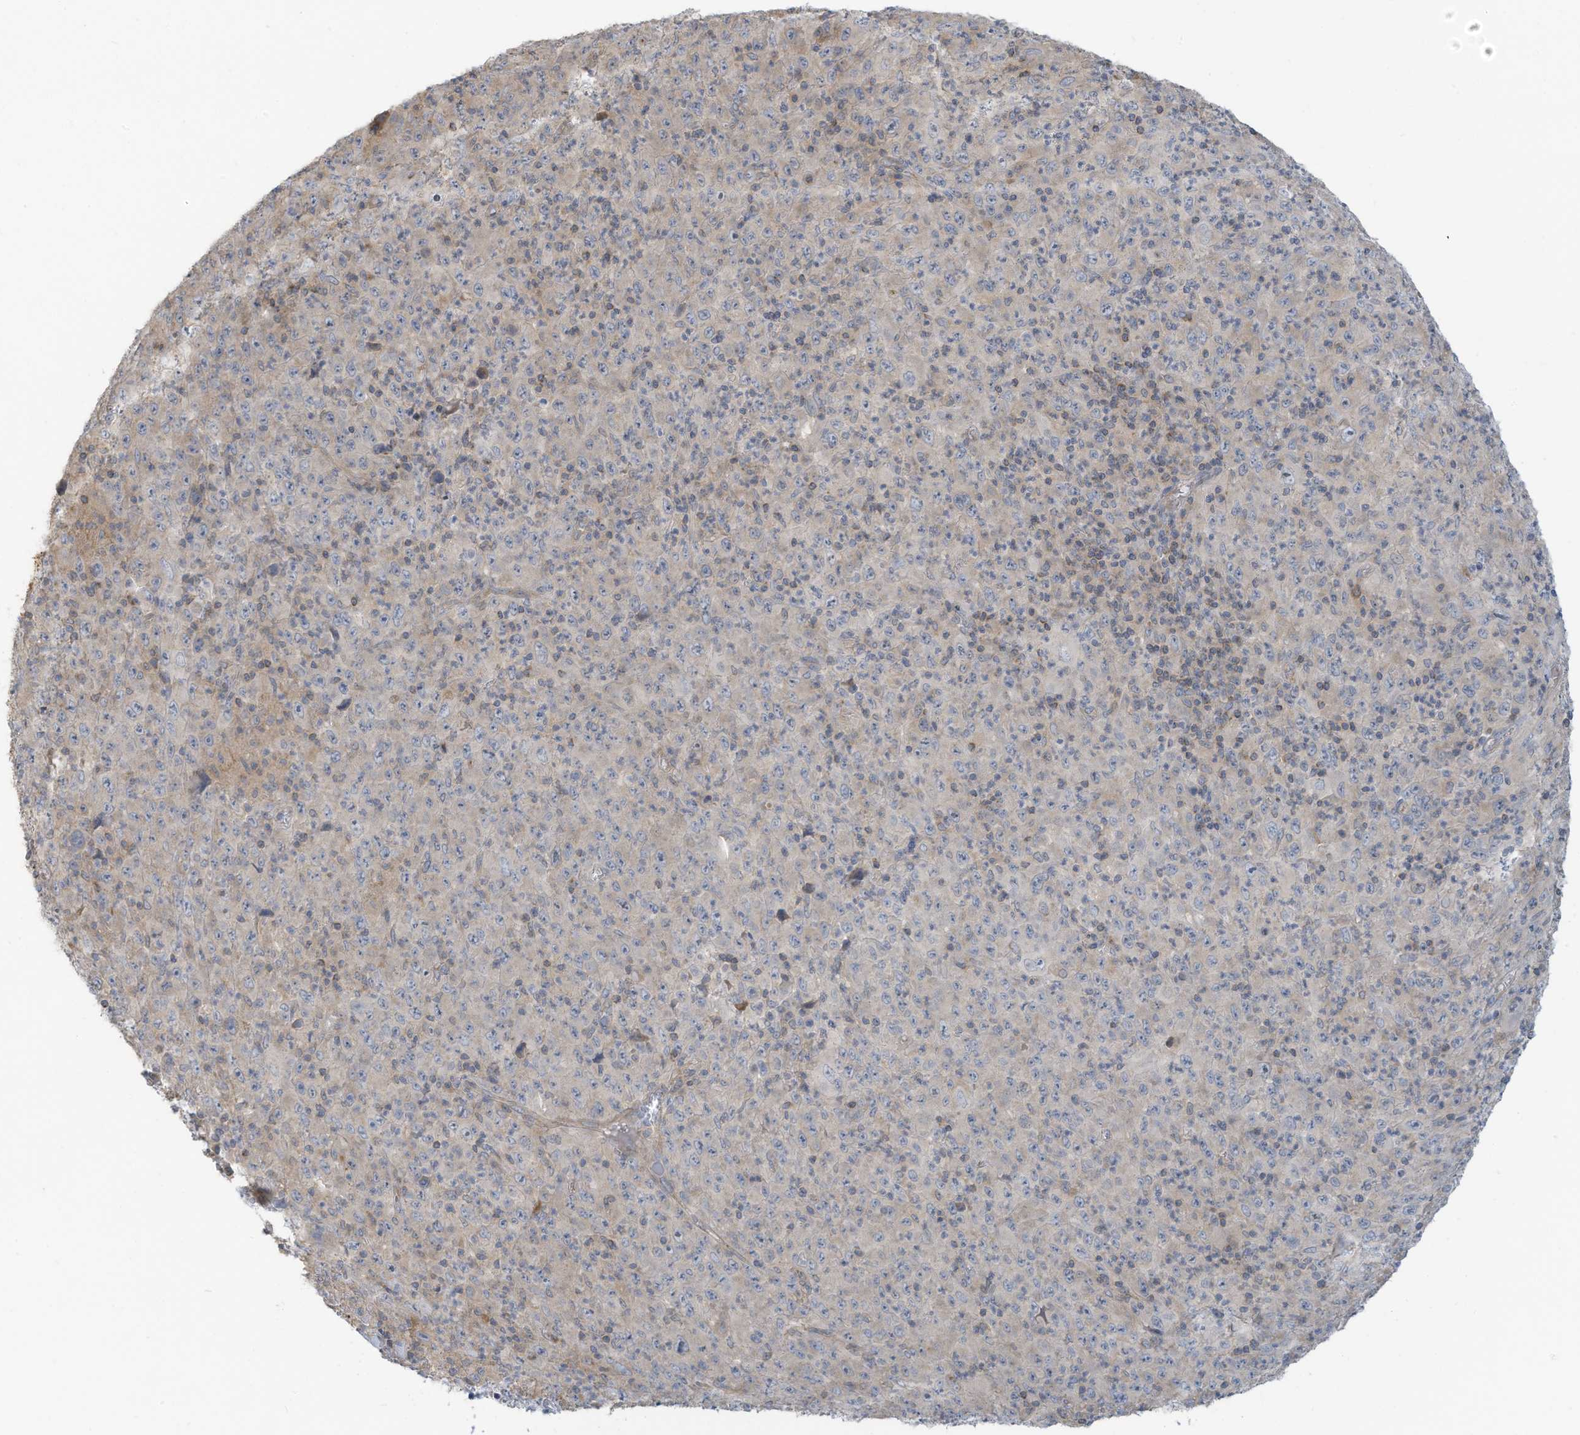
{"staining": {"intensity": "negative", "quantity": "none", "location": "none"}, "tissue": "melanoma", "cell_type": "Tumor cells", "image_type": "cancer", "snomed": [{"axis": "morphology", "description": "Malignant melanoma, Metastatic site"}, {"axis": "topography", "description": "Skin"}], "caption": "Tumor cells are negative for brown protein staining in melanoma. Brightfield microscopy of immunohistochemistry (IHC) stained with DAB (brown) and hematoxylin (blue), captured at high magnification.", "gene": "GTPBP2", "patient": {"sex": "female", "age": 56}}